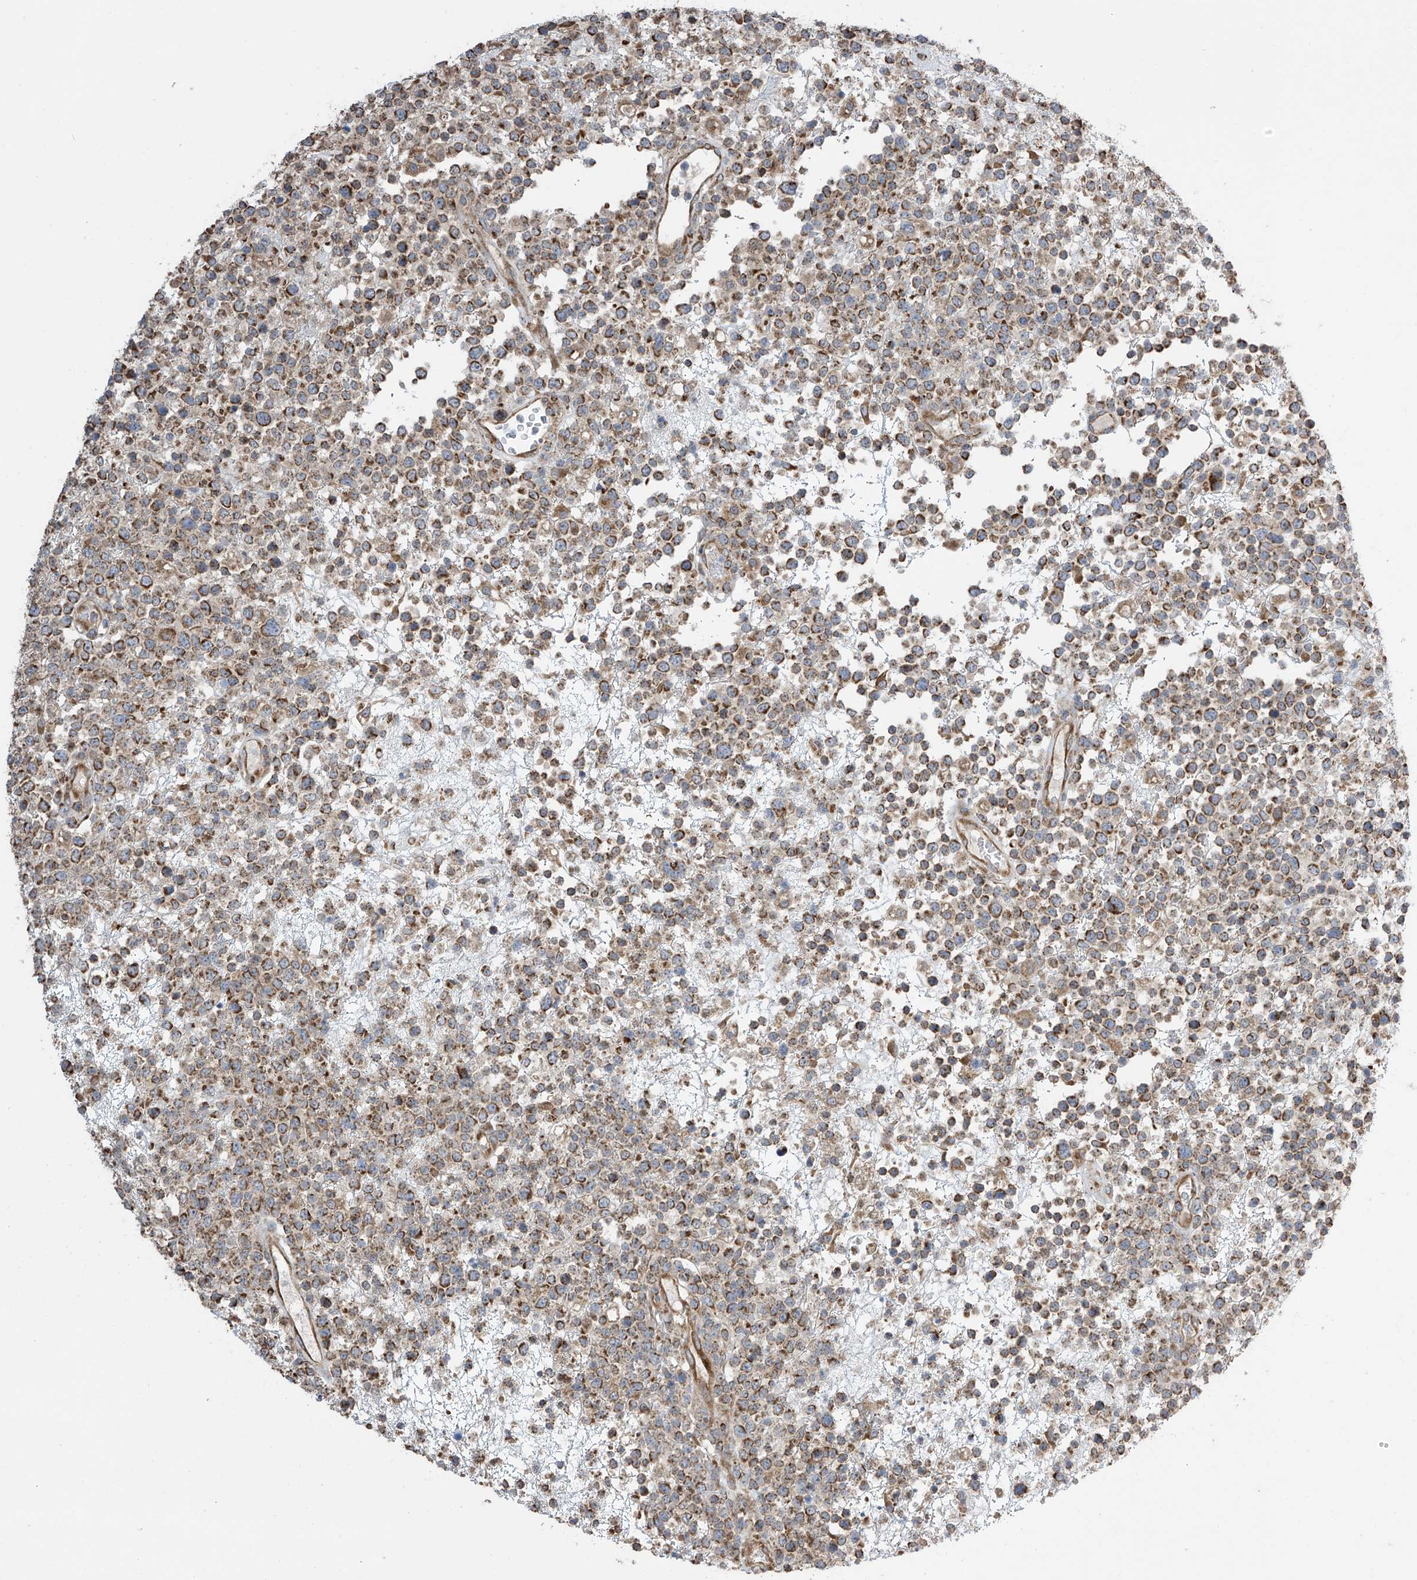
{"staining": {"intensity": "moderate", "quantity": ">75%", "location": "cytoplasmic/membranous"}, "tissue": "lymphoma", "cell_type": "Tumor cells", "image_type": "cancer", "snomed": [{"axis": "morphology", "description": "Malignant lymphoma, non-Hodgkin's type, High grade"}, {"axis": "topography", "description": "Colon"}], "caption": "Immunohistochemistry (IHC) of high-grade malignant lymphoma, non-Hodgkin's type reveals medium levels of moderate cytoplasmic/membranous expression in approximately >75% of tumor cells.", "gene": "PNPT1", "patient": {"sex": "female", "age": 53}}